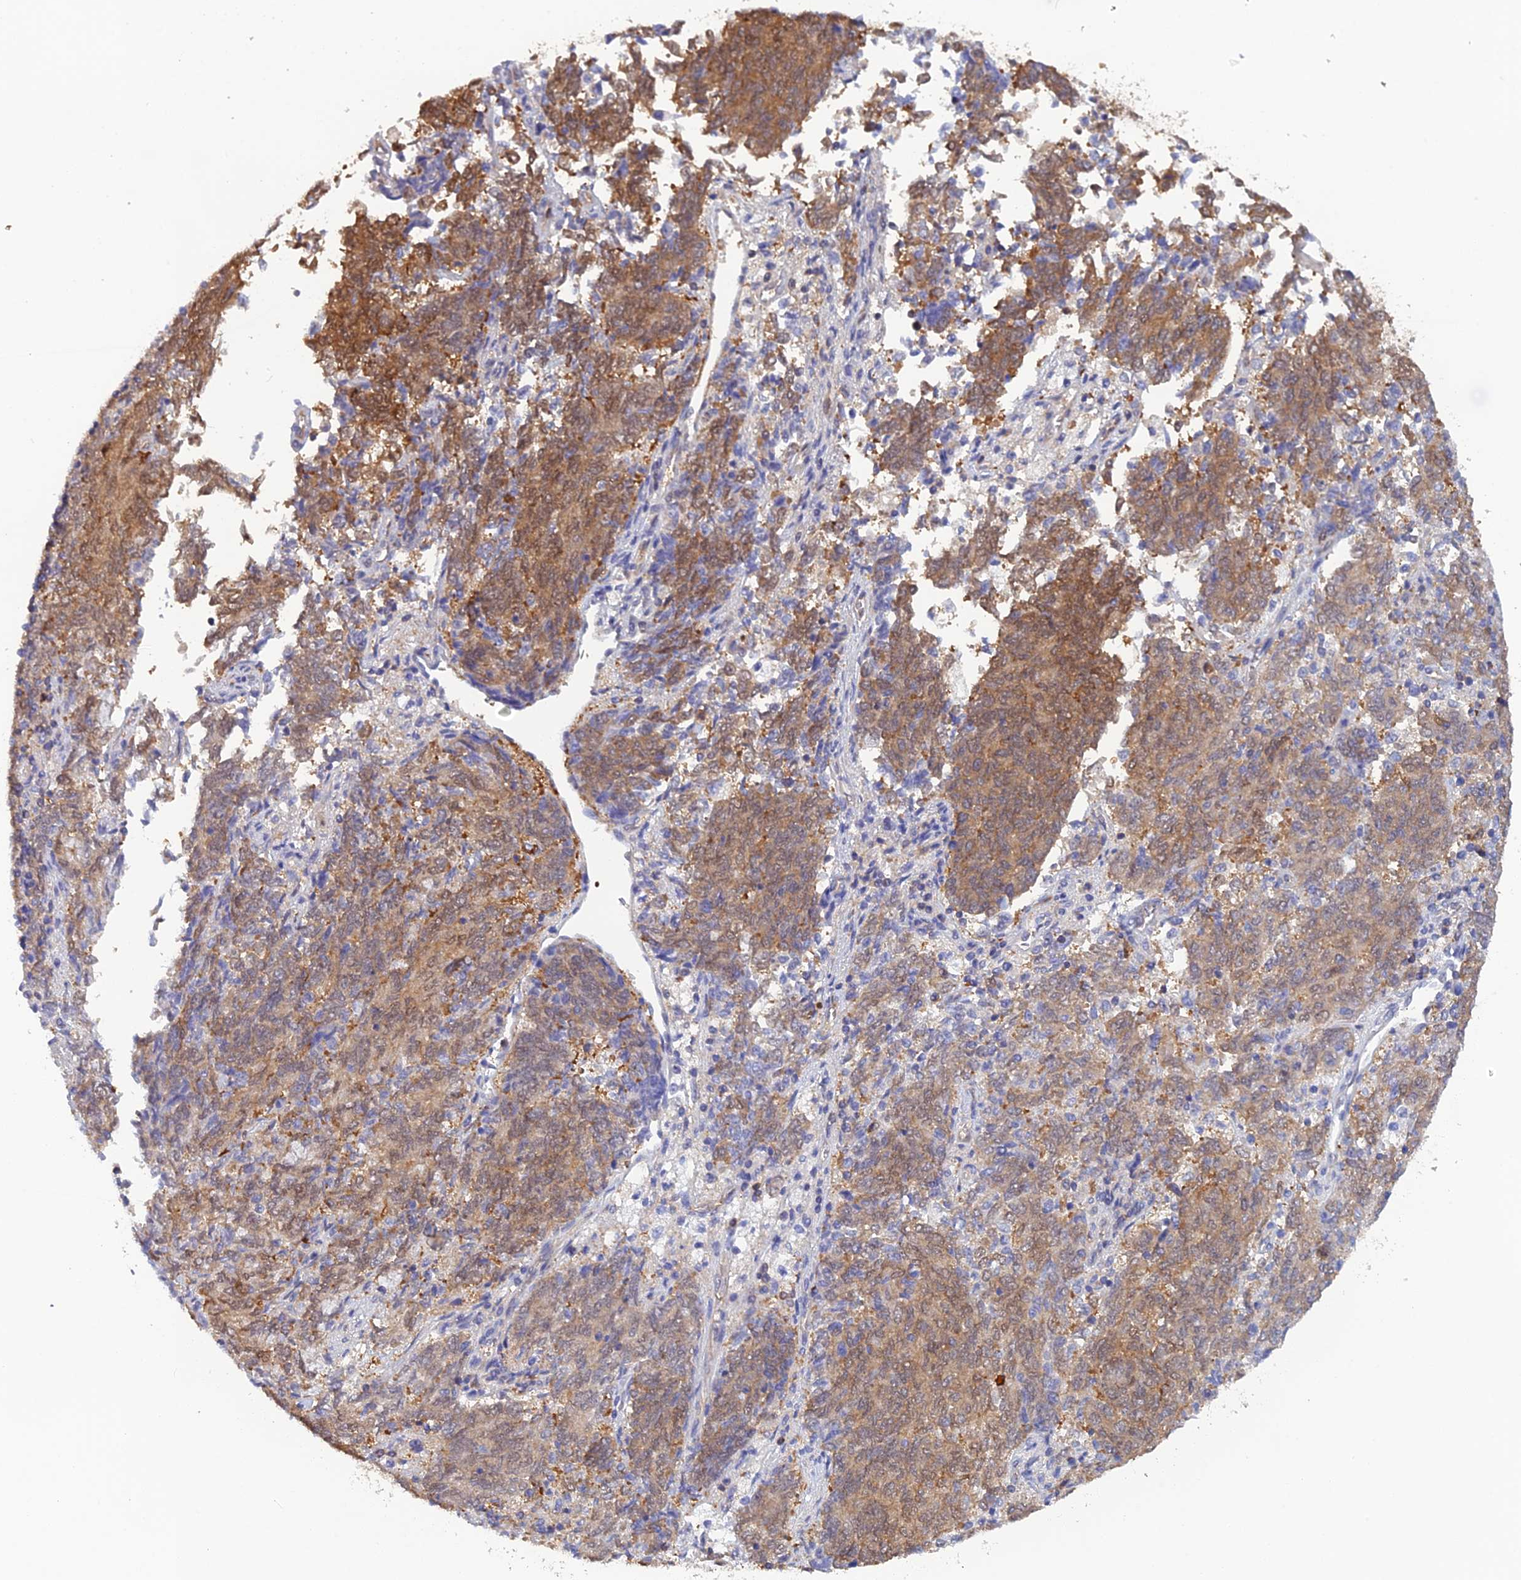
{"staining": {"intensity": "moderate", "quantity": "25%-75%", "location": "cytoplasmic/membranous,nuclear"}, "tissue": "endometrial cancer", "cell_type": "Tumor cells", "image_type": "cancer", "snomed": [{"axis": "morphology", "description": "Adenocarcinoma, NOS"}, {"axis": "topography", "description": "Endometrium"}], "caption": "Tumor cells reveal moderate cytoplasmic/membranous and nuclear staining in about 25%-75% of cells in endometrial cancer.", "gene": "HINT1", "patient": {"sex": "female", "age": 80}}